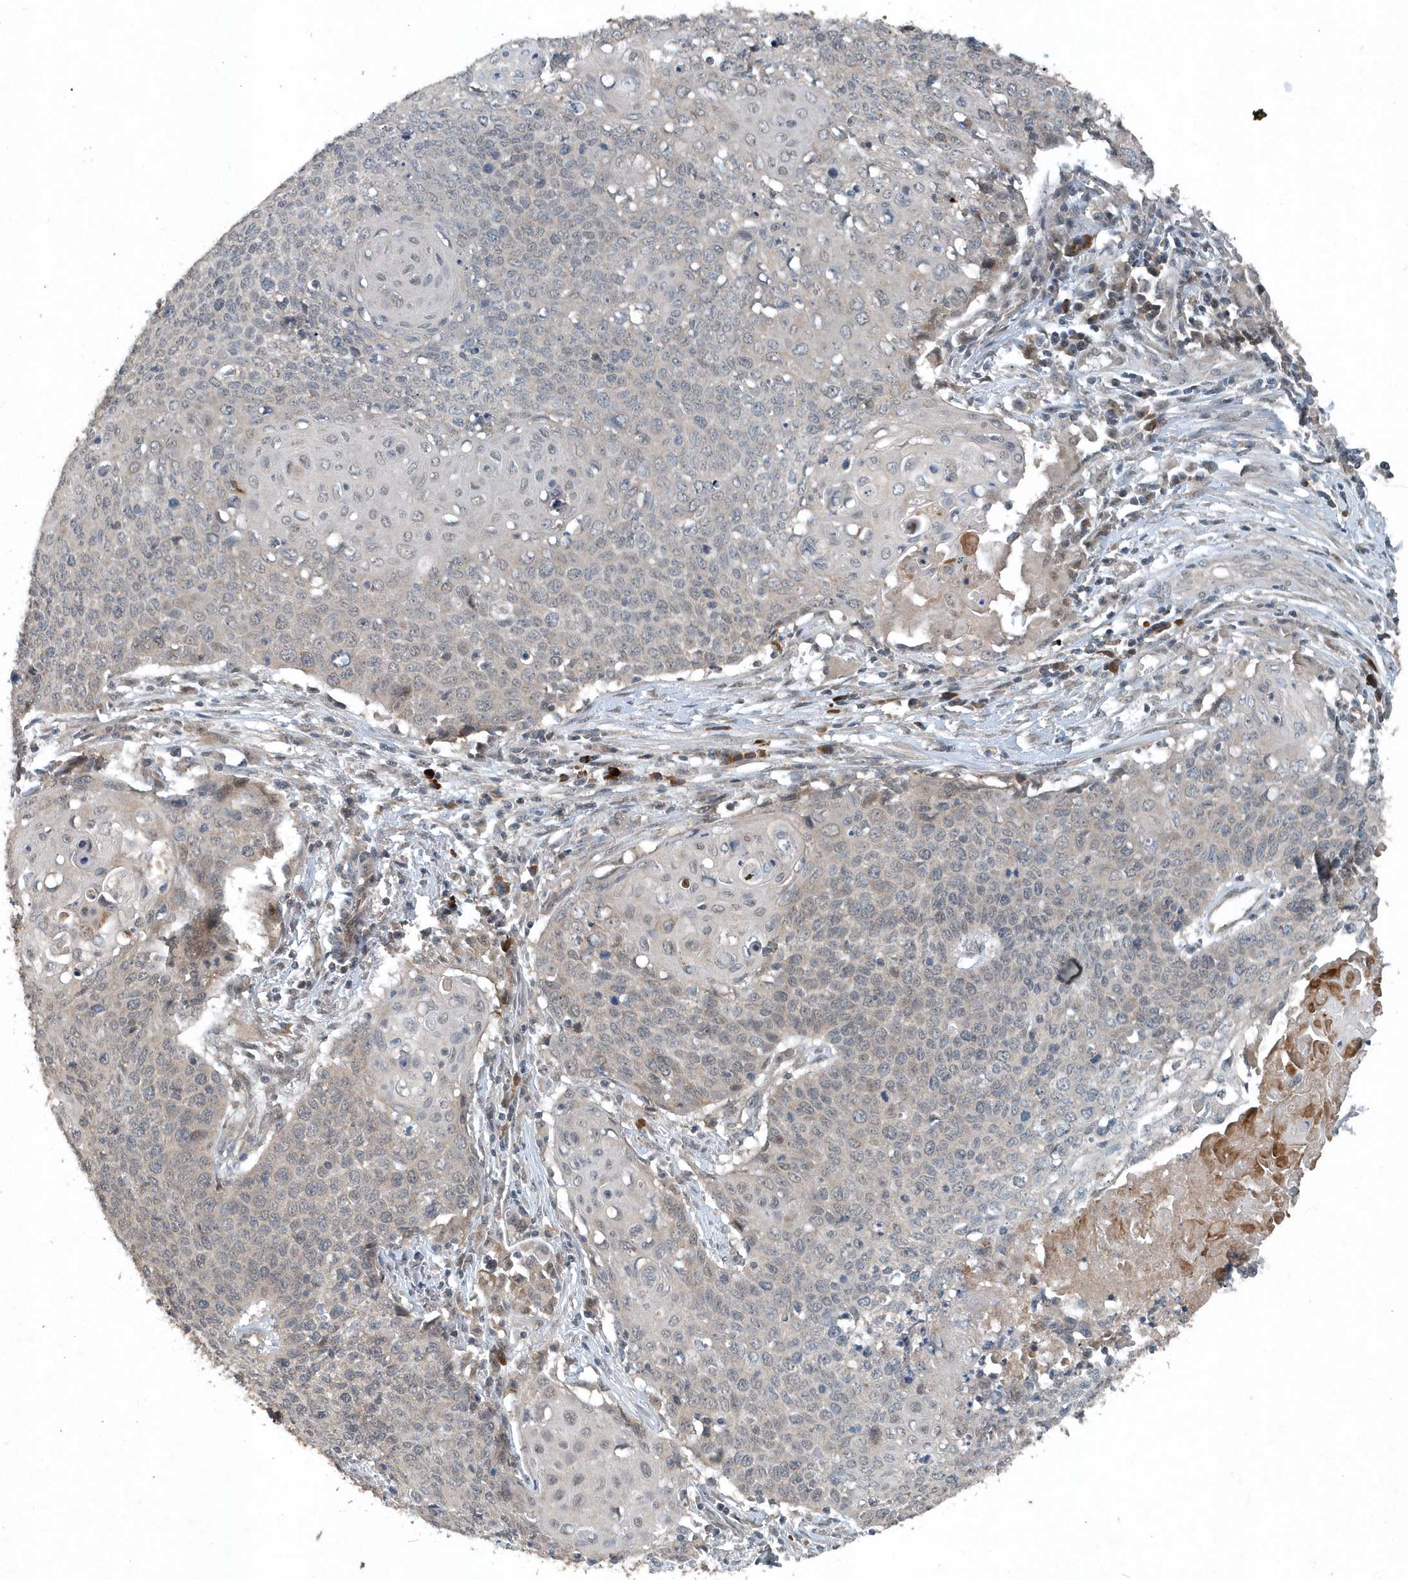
{"staining": {"intensity": "negative", "quantity": "none", "location": "none"}, "tissue": "cervical cancer", "cell_type": "Tumor cells", "image_type": "cancer", "snomed": [{"axis": "morphology", "description": "Squamous cell carcinoma, NOS"}, {"axis": "topography", "description": "Cervix"}], "caption": "Tumor cells show no significant expression in cervical squamous cell carcinoma.", "gene": "SCFD2", "patient": {"sex": "female", "age": 39}}